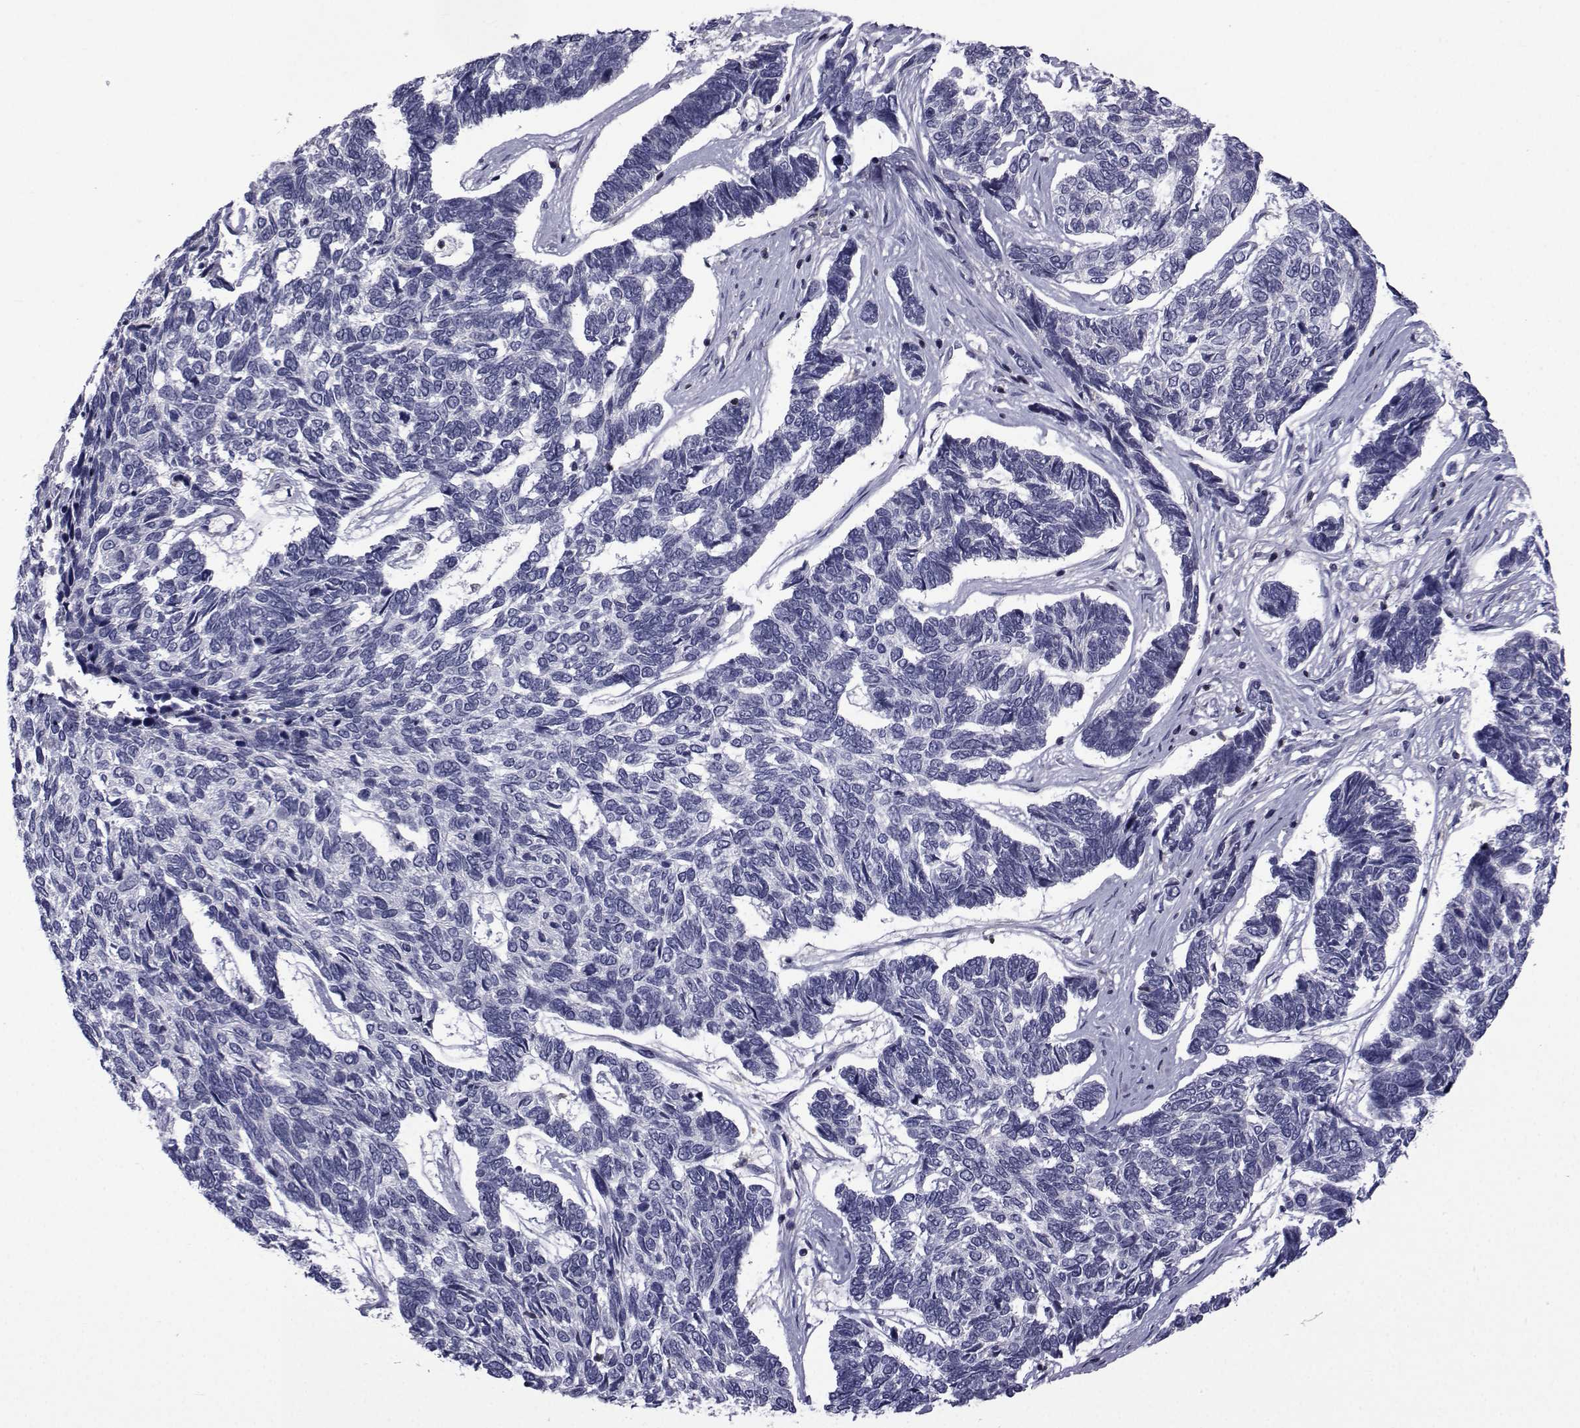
{"staining": {"intensity": "negative", "quantity": "none", "location": "none"}, "tissue": "skin cancer", "cell_type": "Tumor cells", "image_type": "cancer", "snomed": [{"axis": "morphology", "description": "Basal cell carcinoma"}, {"axis": "topography", "description": "Skin"}], "caption": "Photomicrograph shows no significant protein expression in tumor cells of skin cancer (basal cell carcinoma). The staining was performed using DAB to visualize the protein expression in brown, while the nuclei were stained in blue with hematoxylin (Magnification: 20x).", "gene": "PDE6H", "patient": {"sex": "female", "age": 65}}